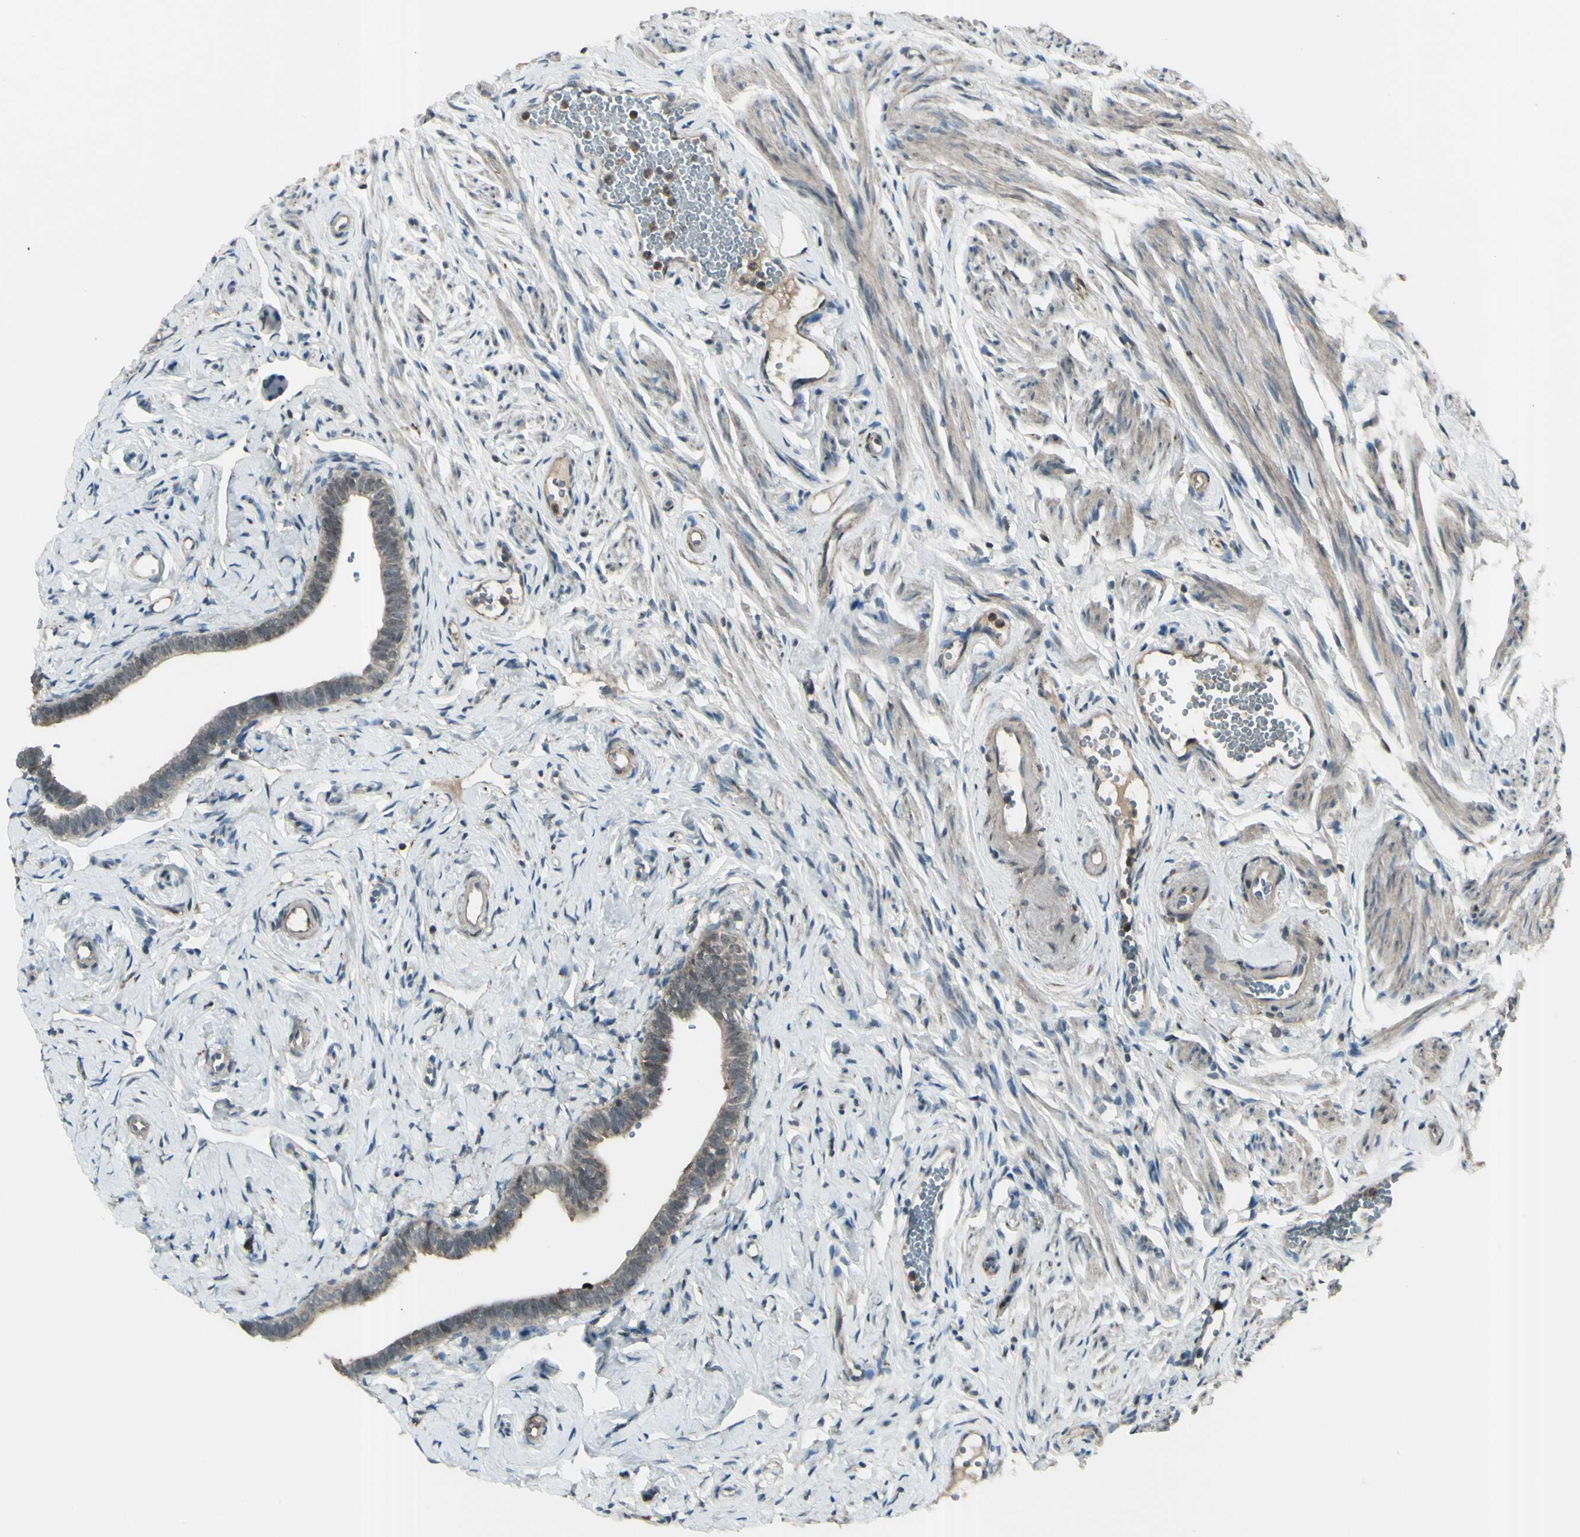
{"staining": {"intensity": "weak", "quantity": ">75%", "location": "cytoplasmic/membranous"}, "tissue": "fallopian tube", "cell_type": "Glandular cells", "image_type": "normal", "snomed": [{"axis": "morphology", "description": "Normal tissue, NOS"}, {"axis": "topography", "description": "Fallopian tube"}], "caption": "An IHC histopathology image of normal tissue is shown. Protein staining in brown shows weak cytoplasmic/membranous positivity in fallopian tube within glandular cells. (Stains: DAB (3,3'-diaminobenzidine) in brown, nuclei in blue, Microscopy: brightfield microscopy at high magnification).", "gene": "GNAS", "patient": {"sex": "female", "age": 71}}